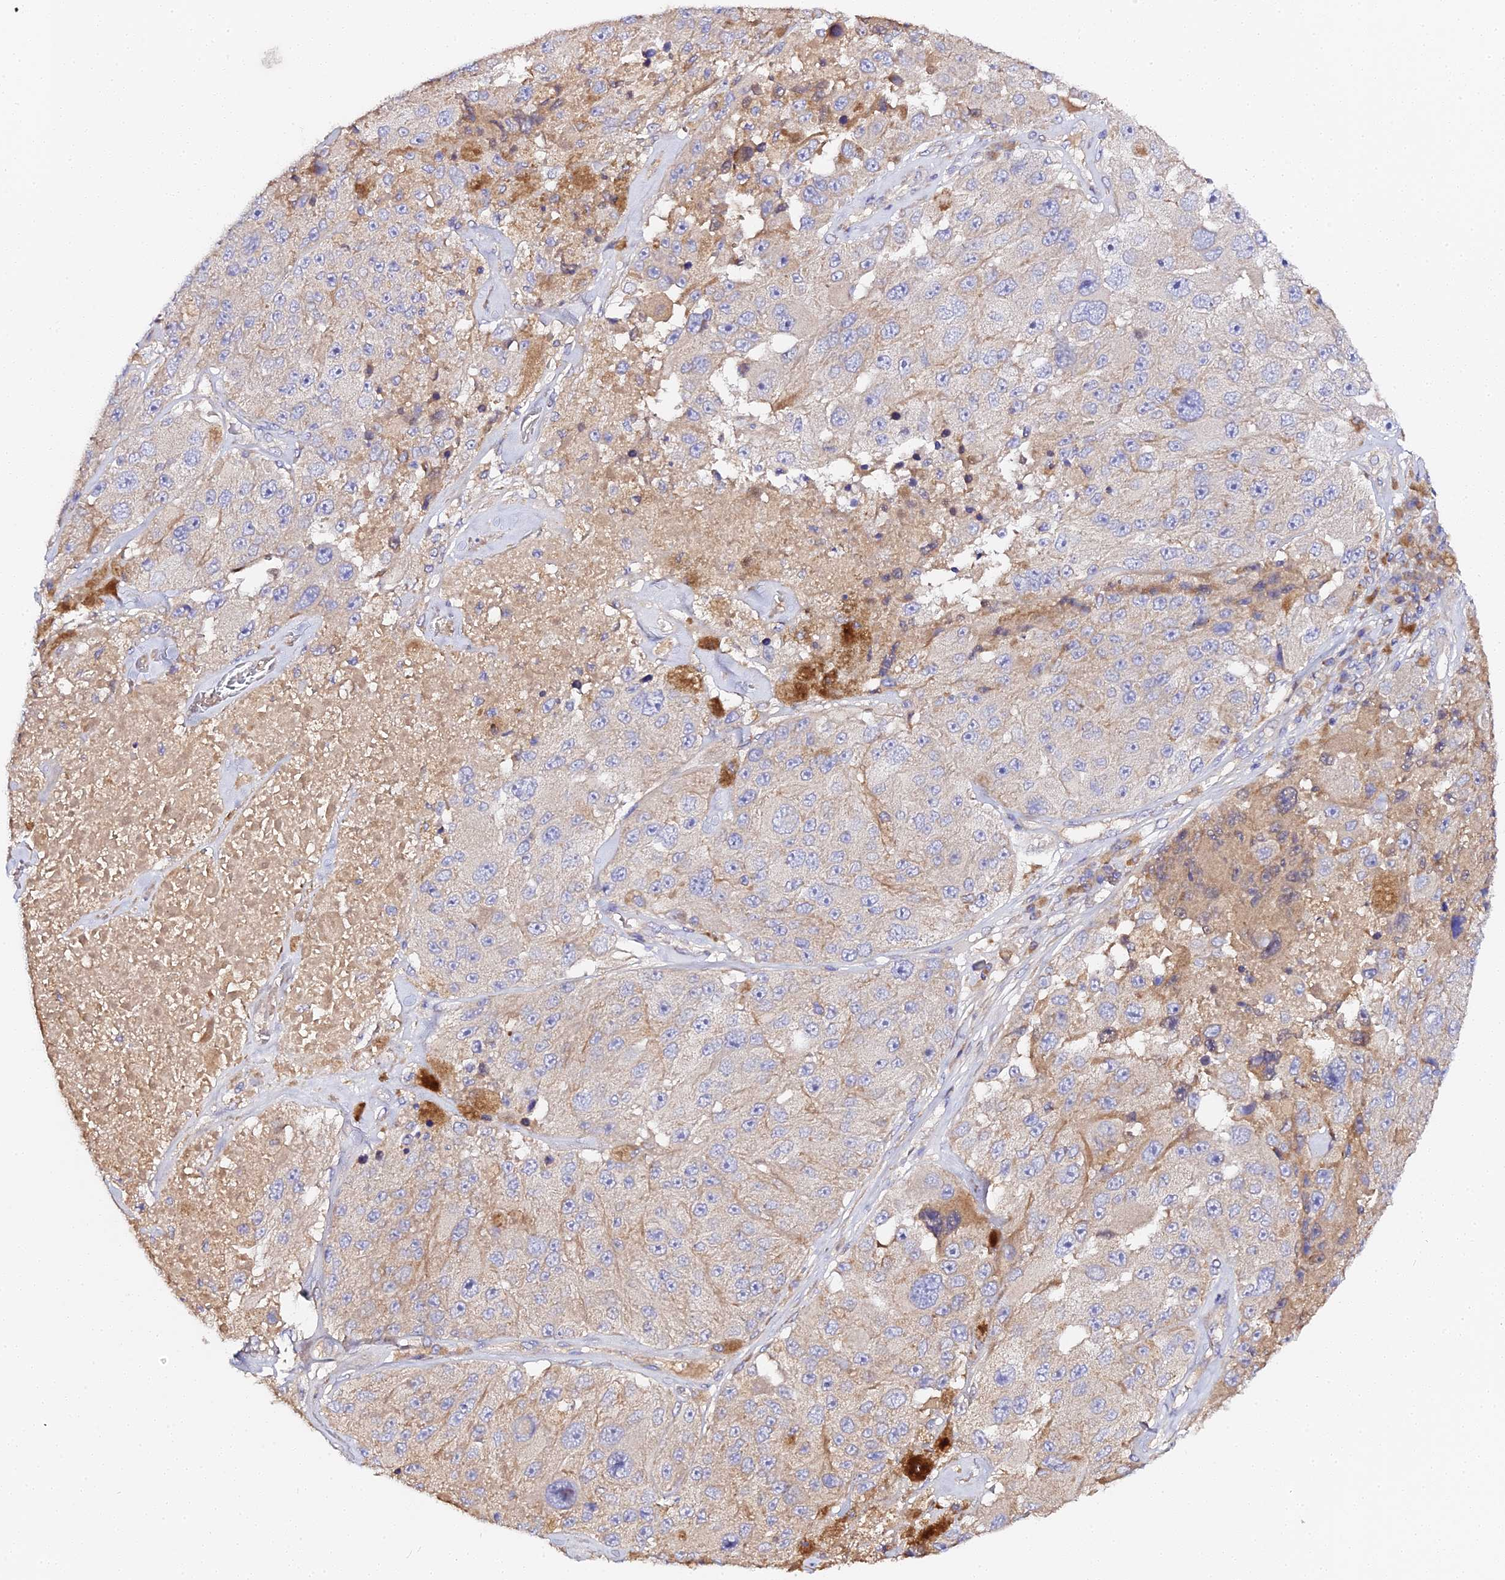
{"staining": {"intensity": "weak", "quantity": "25%-75%", "location": "cytoplasmic/membranous"}, "tissue": "melanoma", "cell_type": "Tumor cells", "image_type": "cancer", "snomed": [{"axis": "morphology", "description": "Malignant melanoma, Metastatic site"}, {"axis": "topography", "description": "Lymph node"}], "caption": "Tumor cells display low levels of weak cytoplasmic/membranous staining in about 25%-75% of cells in melanoma.", "gene": "SCX", "patient": {"sex": "male", "age": 62}}